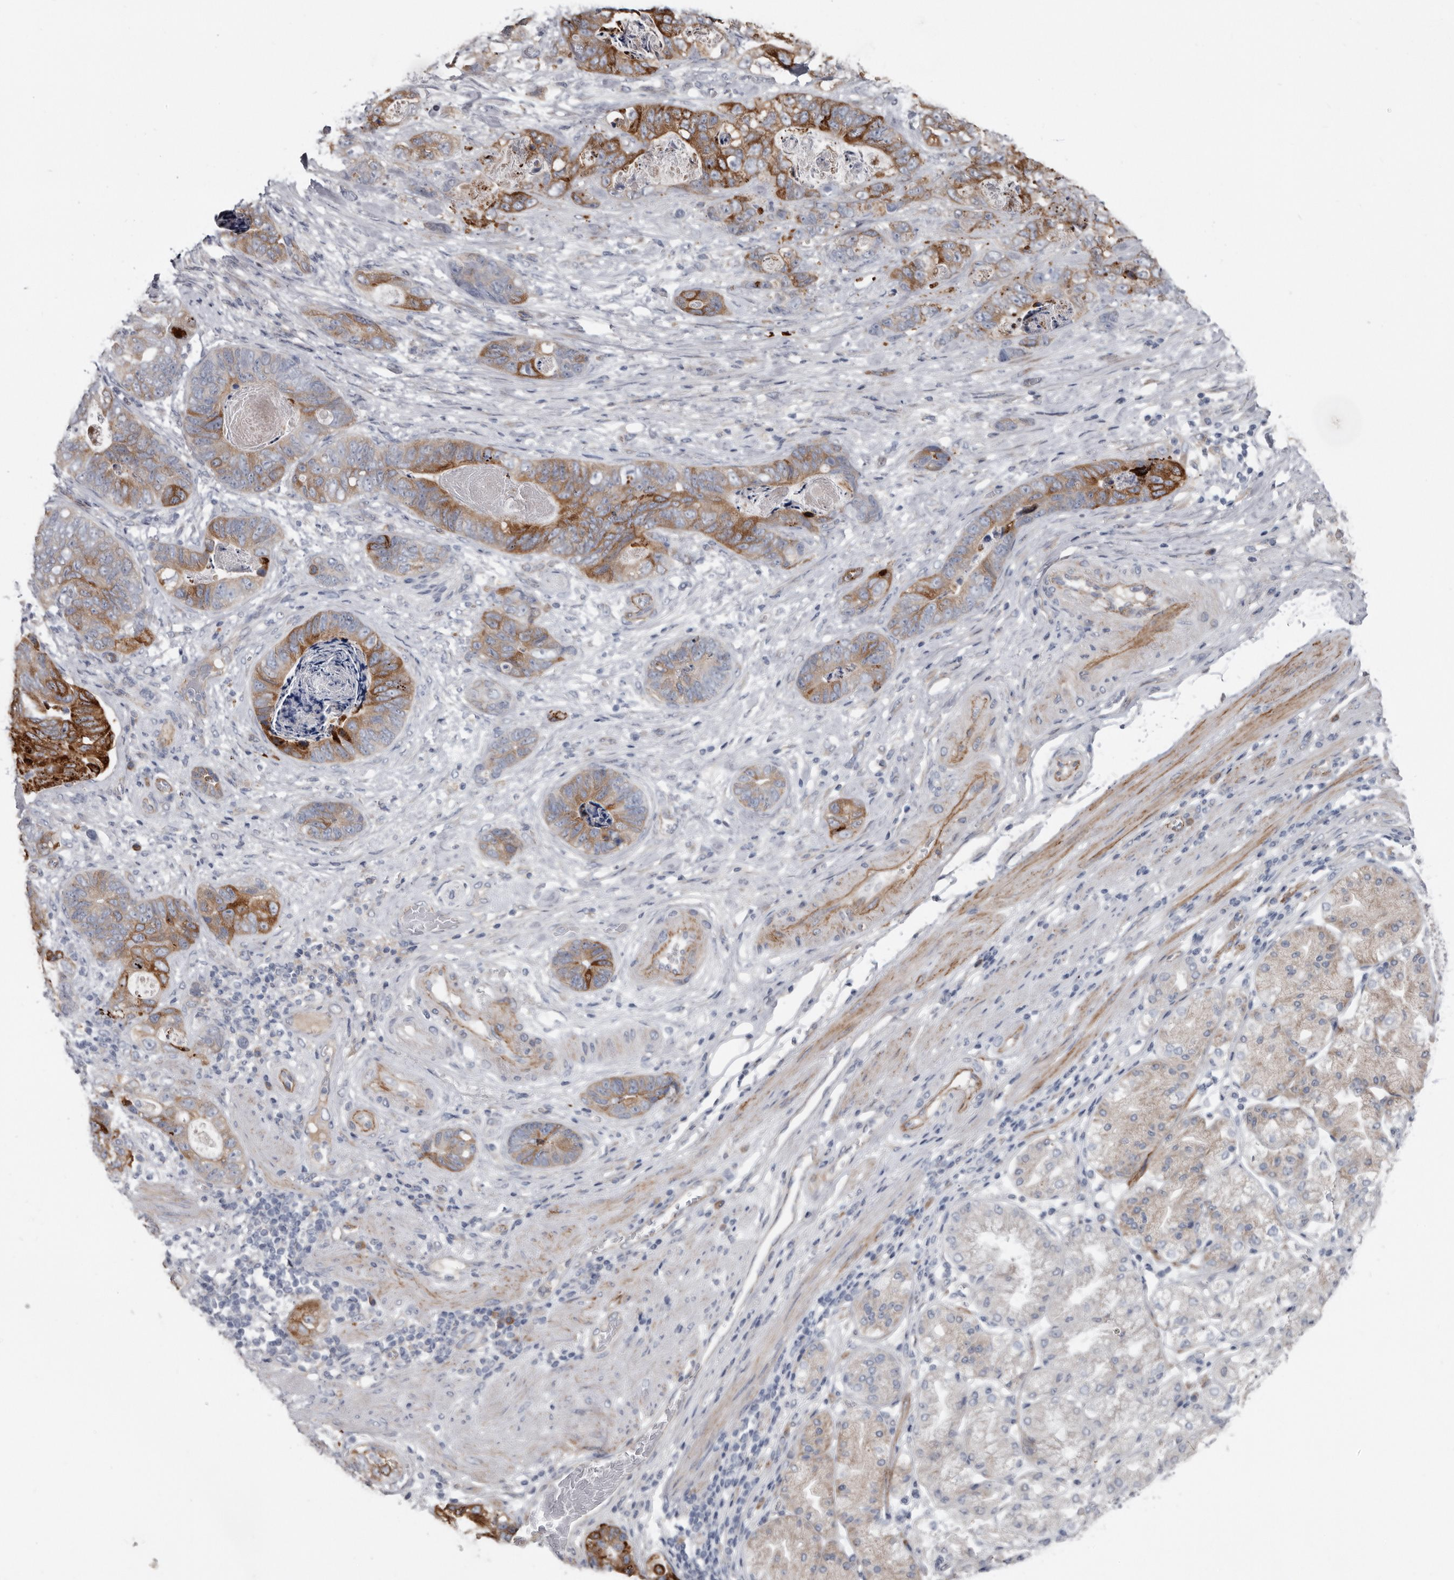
{"staining": {"intensity": "moderate", "quantity": "25%-75%", "location": "cytoplasmic/membranous"}, "tissue": "stomach cancer", "cell_type": "Tumor cells", "image_type": "cancer", "snomed": [{"axis": "morphology", "description": "Normal tissue, NOS"}, {"axis": "morphology", "description": "Adenocarcinoma, NOS"}, {"axis": "topography", "description": "Stomach"}], "caption": "Protein expression analysis of stomach cancer (adenocarcinoma) displays moderate cytoplasmic/membranous staining in approximately 25%-75% of tumor cells.", "gene": "ZNF114", "patient": {"sex": "female", "age": 89}}